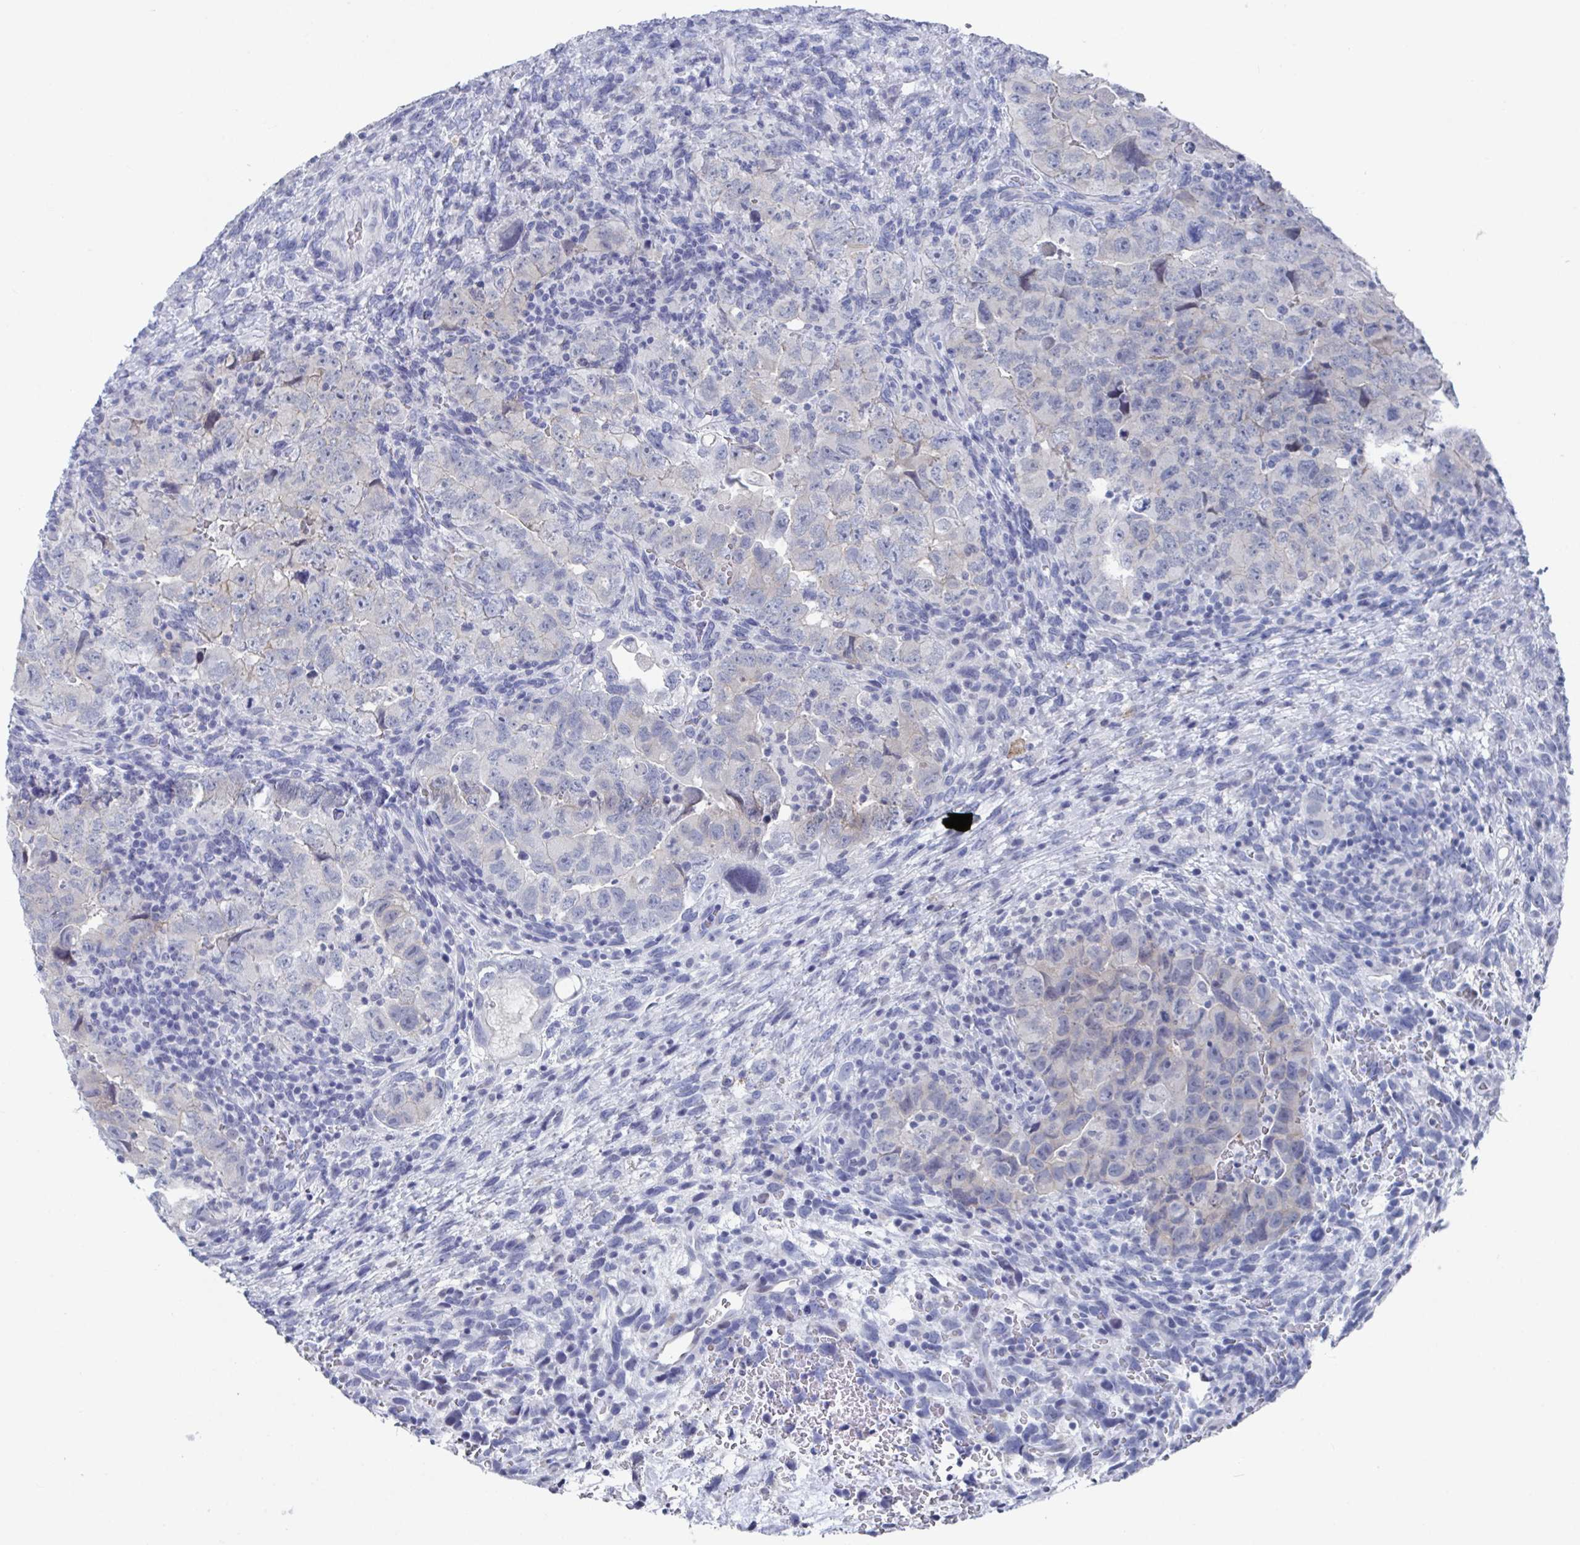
{"staining": {"intensity": "negative", "quantity": "none", "location": "none"}, "tissue": "testis cancer", "cell_type": "Tumor cells", "image_type": "cancer", "snomed": [{"axis": "morphology", "description": "Carcinoma, Embryonal, NOS"}, {"axis": "topography", "description": "Testis"}], "caption": "This is an IHC image of testis embryonal carcinoma. There is no expression in tumor cells.", "gene": "CAMKV", "patient": {"sex": "male", "age": 24}}